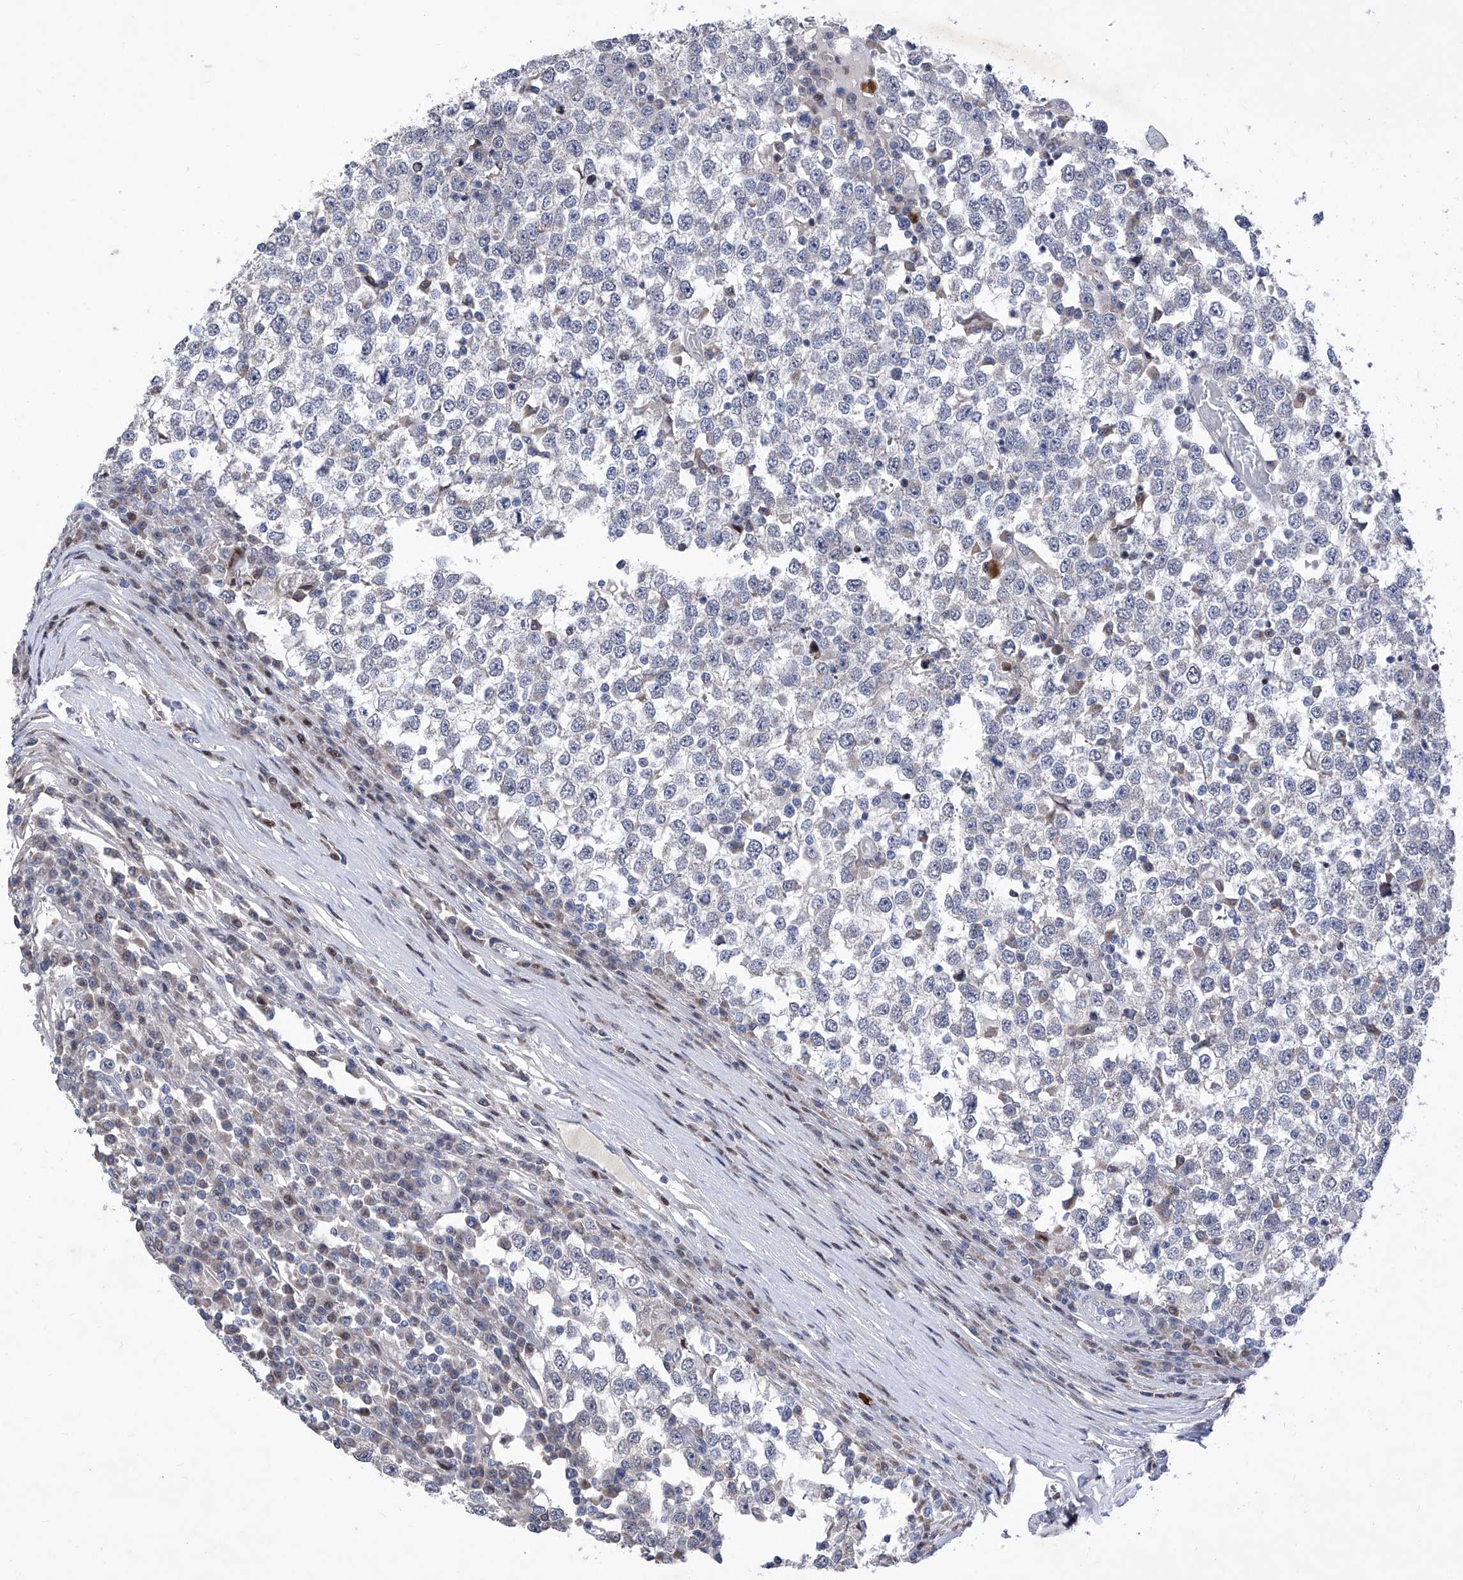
{"staining": {"intensity": "negative", "quantity": "none", "location": "none"}, "tissue": "testis cancer", "cell_type": "Tumor cells", "image_type": "cancer", "snomed": [{"axis": "morphology", "description": "Seminoma, NOS"}, {"axis": "topography", "description": "Testis"}], "caption": "A high-resolution micrograph shows immunohistochemistry (IHC) staining of testis cancer, which demonstrates no significant expression in tumor cells.", "gene": "NUFIP1", "patient": {"sex": "male", "age": 65}}